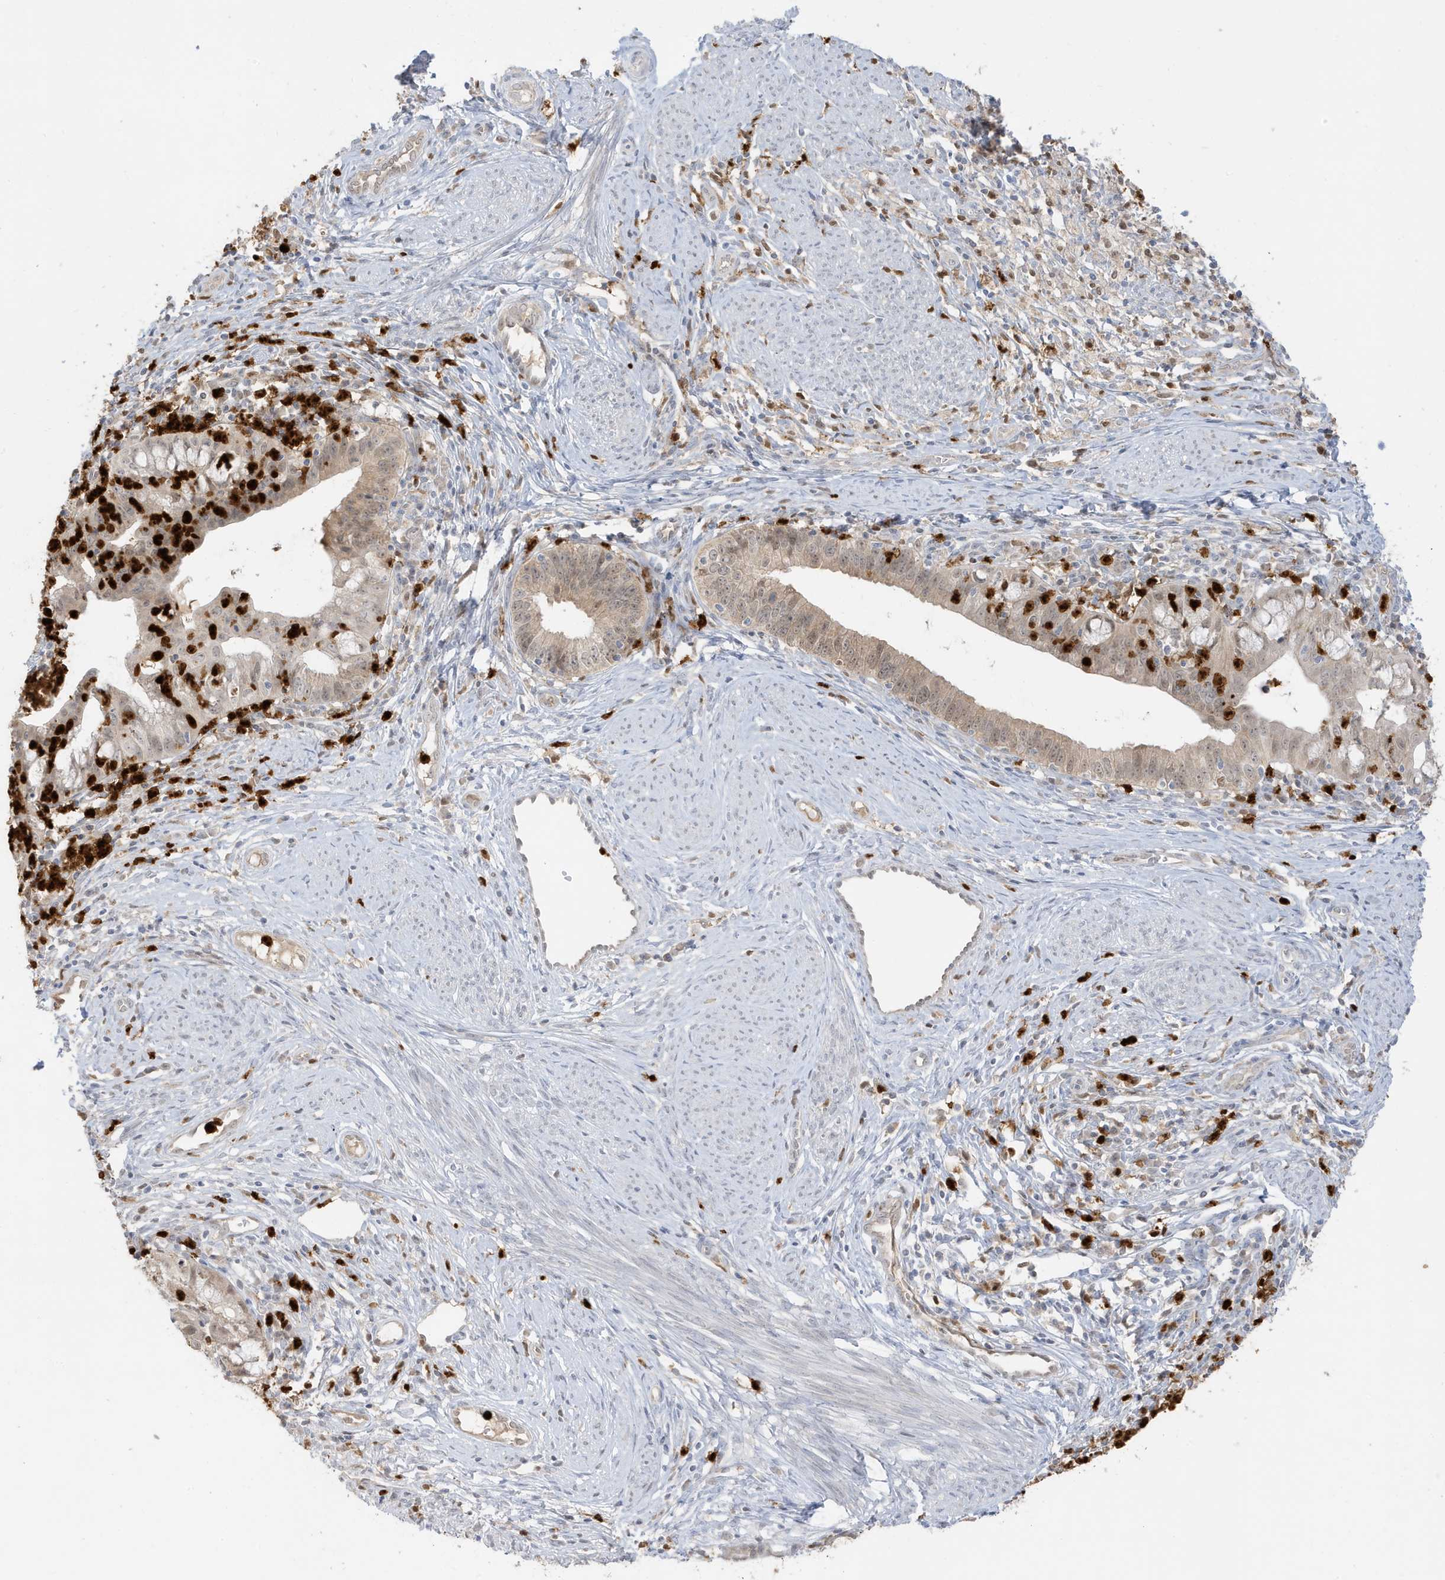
{"staining": {"intensity": "weak", "quantity": "25%-75%", "location": "cytoplasmic/membranous,nuclear"}, "tissue": "cervical cancer", "cell_type": "Tumor cells", "image_type": "cancer", "snomed": [{"axis": "morphology", "description": "Adenocarcinoma, NOS"}, {"axis": "topography", "description": "Cervix"}], "caption": "This image demonstrates cervical cancer (adenocarcinoma) stained with IHC to label a protein in brown. The cytoplasmic/membranous and nuclear of tumor cells show weak positivity for the protein. Nuclei are counter-stained blue.", "gene": "GCA", "patient": {"sex": "female", "age": 36}}